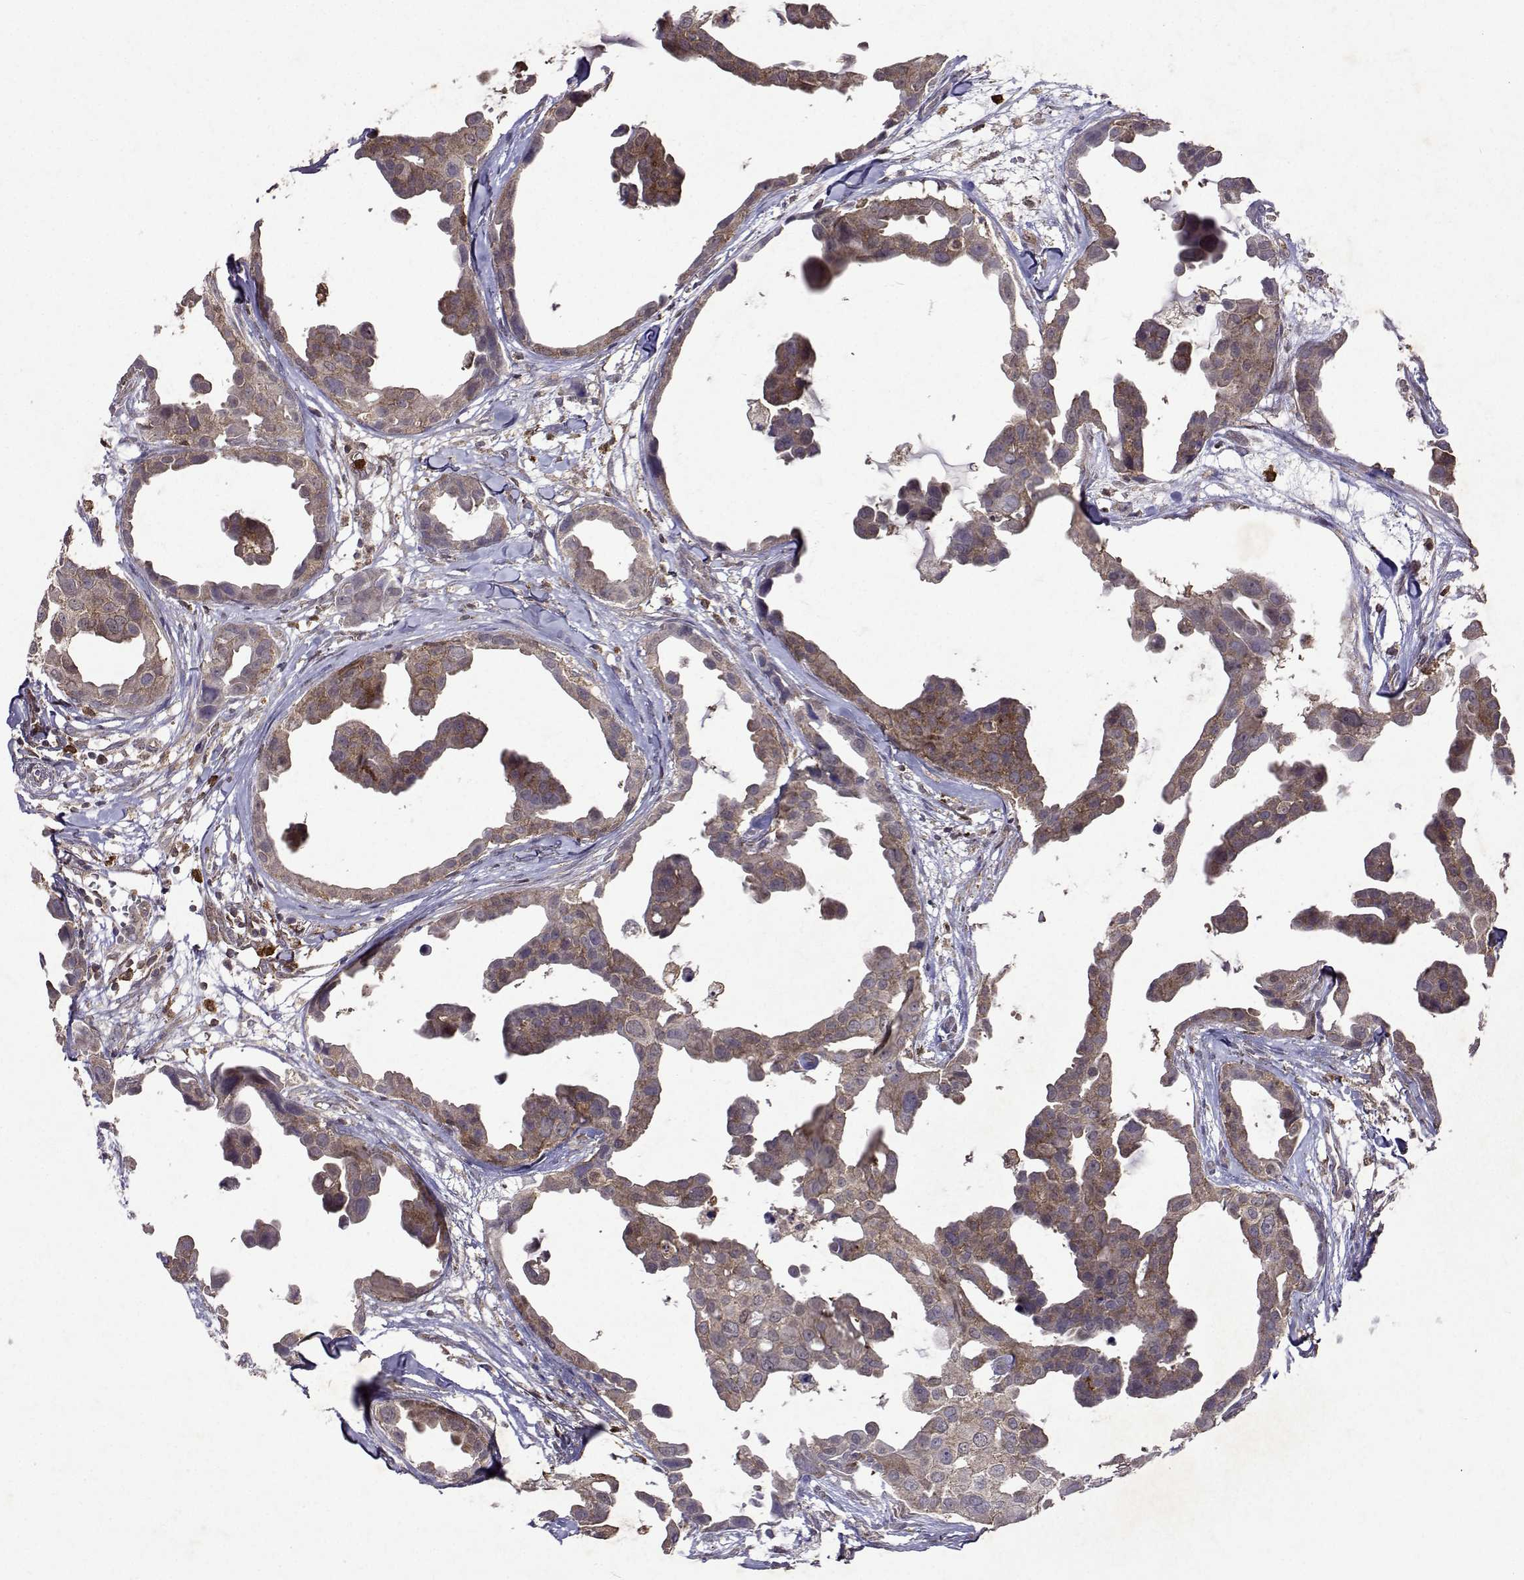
{"staining": {"intensity": "moderate", "quantity": ">75%", "location": "cytoplasmic/membranous"}, "tissue": "breast cancer", "cell_type": "Tumor cells", "image_type": "cancer", "snomed": [{"axis": "morphology", "description": "Duct carcinoma"}, {"axis": "topography", "description": "Breast"}], "caption": "The immunohistochemical stain labels moderate cytoplasmic/membranous positivity in tumor cells of breast cancer tissue. (Brightfield microscopy of DAB IHC at high magnification).", "gene": "APAF1", "patient": {"sex": "female", "age": 38}}